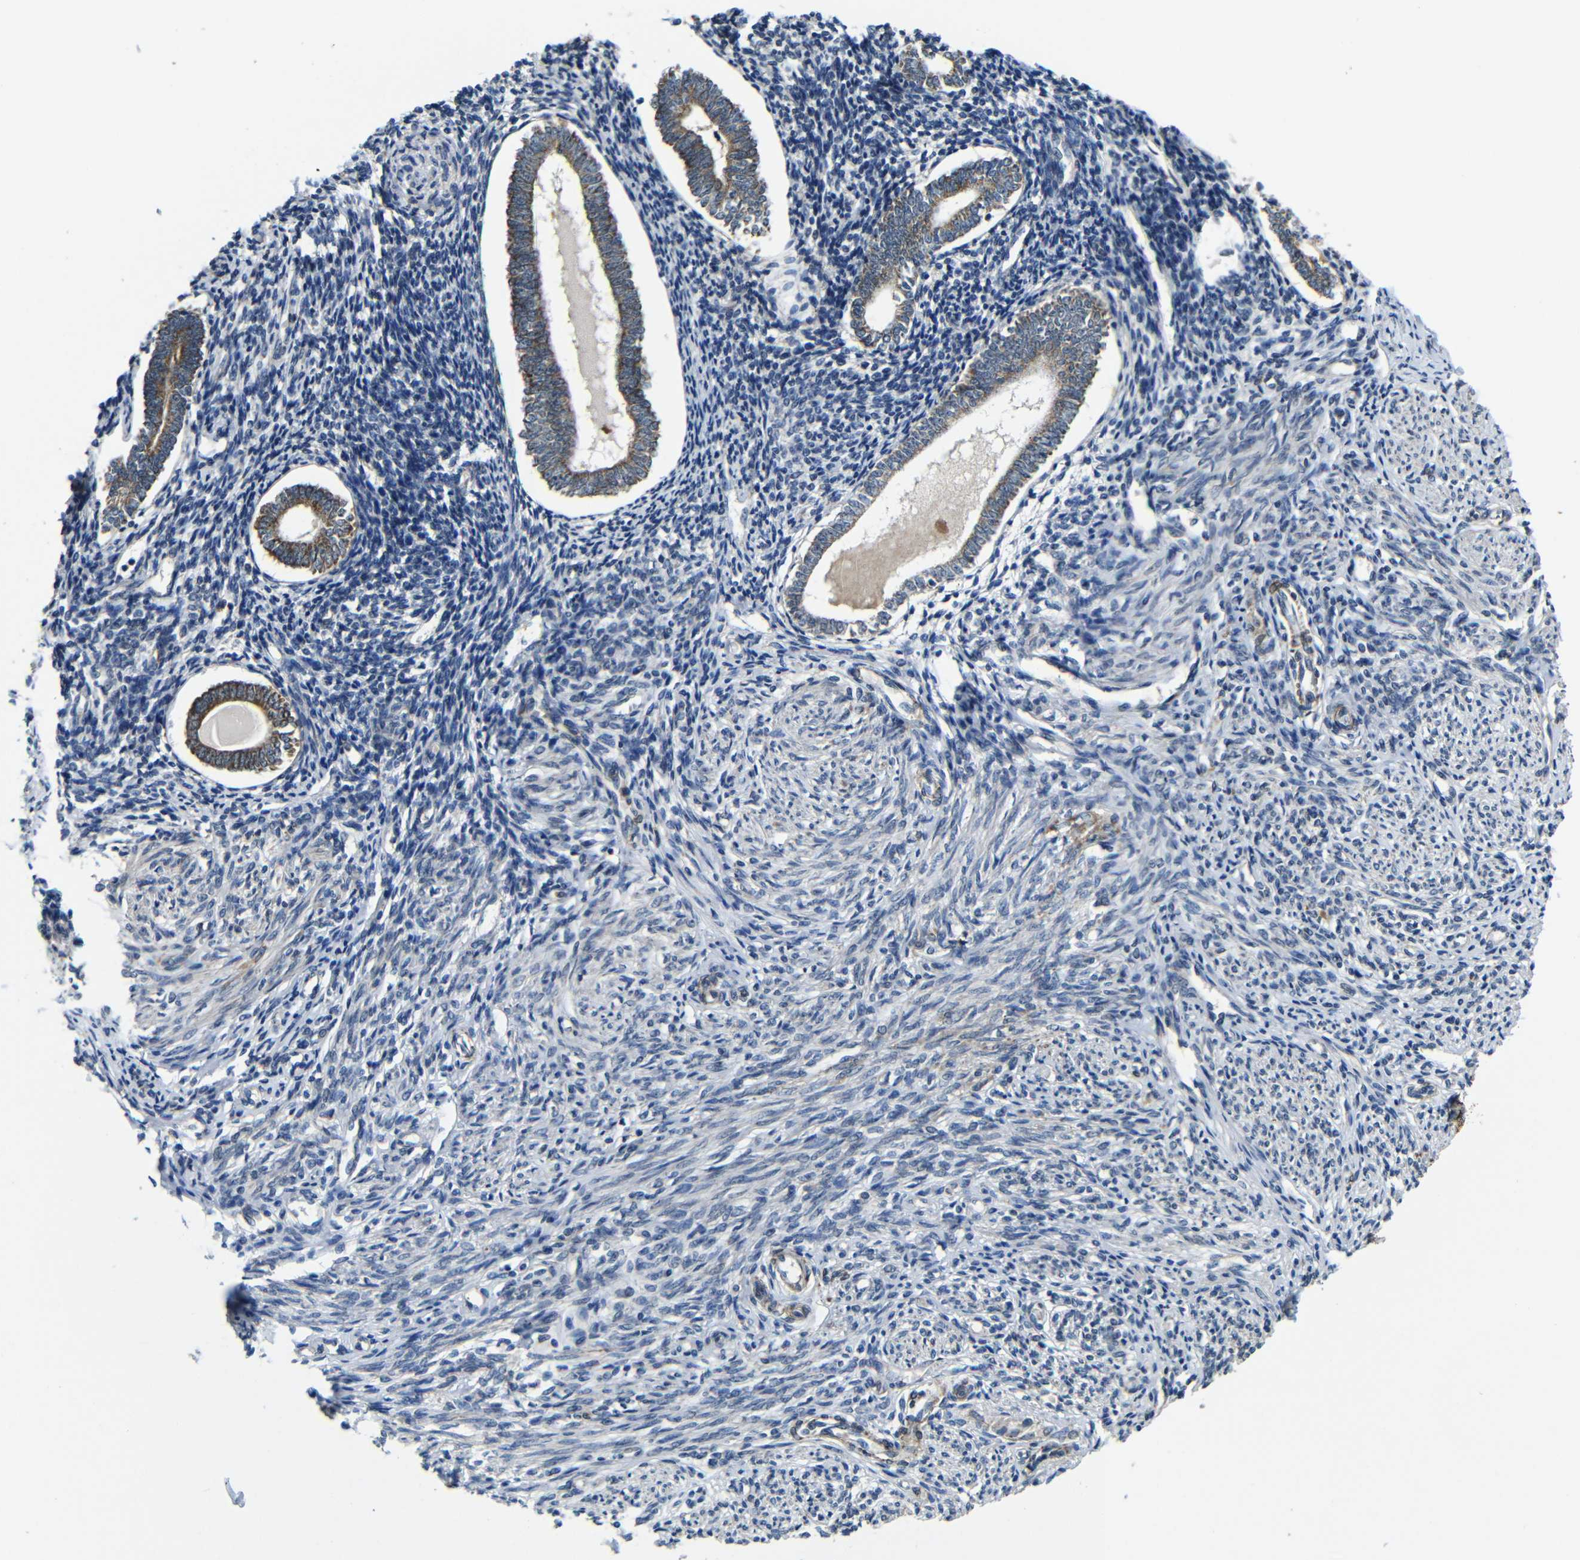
{"staining": {"intensity": "negative", "quantity": "none", "location": "none"}, "tissue": "endometrium", "cell_type": "Cells in endometrial stroma", "image_type": "normal", "snomed": [{"axis": "morphology", "description": "Normal tissue, NOS"}, {"axis": "topography", "description": "Endometrium"}], "caption": "This is an immunohistochemistry micrograph of normal endometrium. There is no expression in cells in endometrial stroma.", "gene": "FAM172A", "patient": {"sex": "female", "age": 71}}